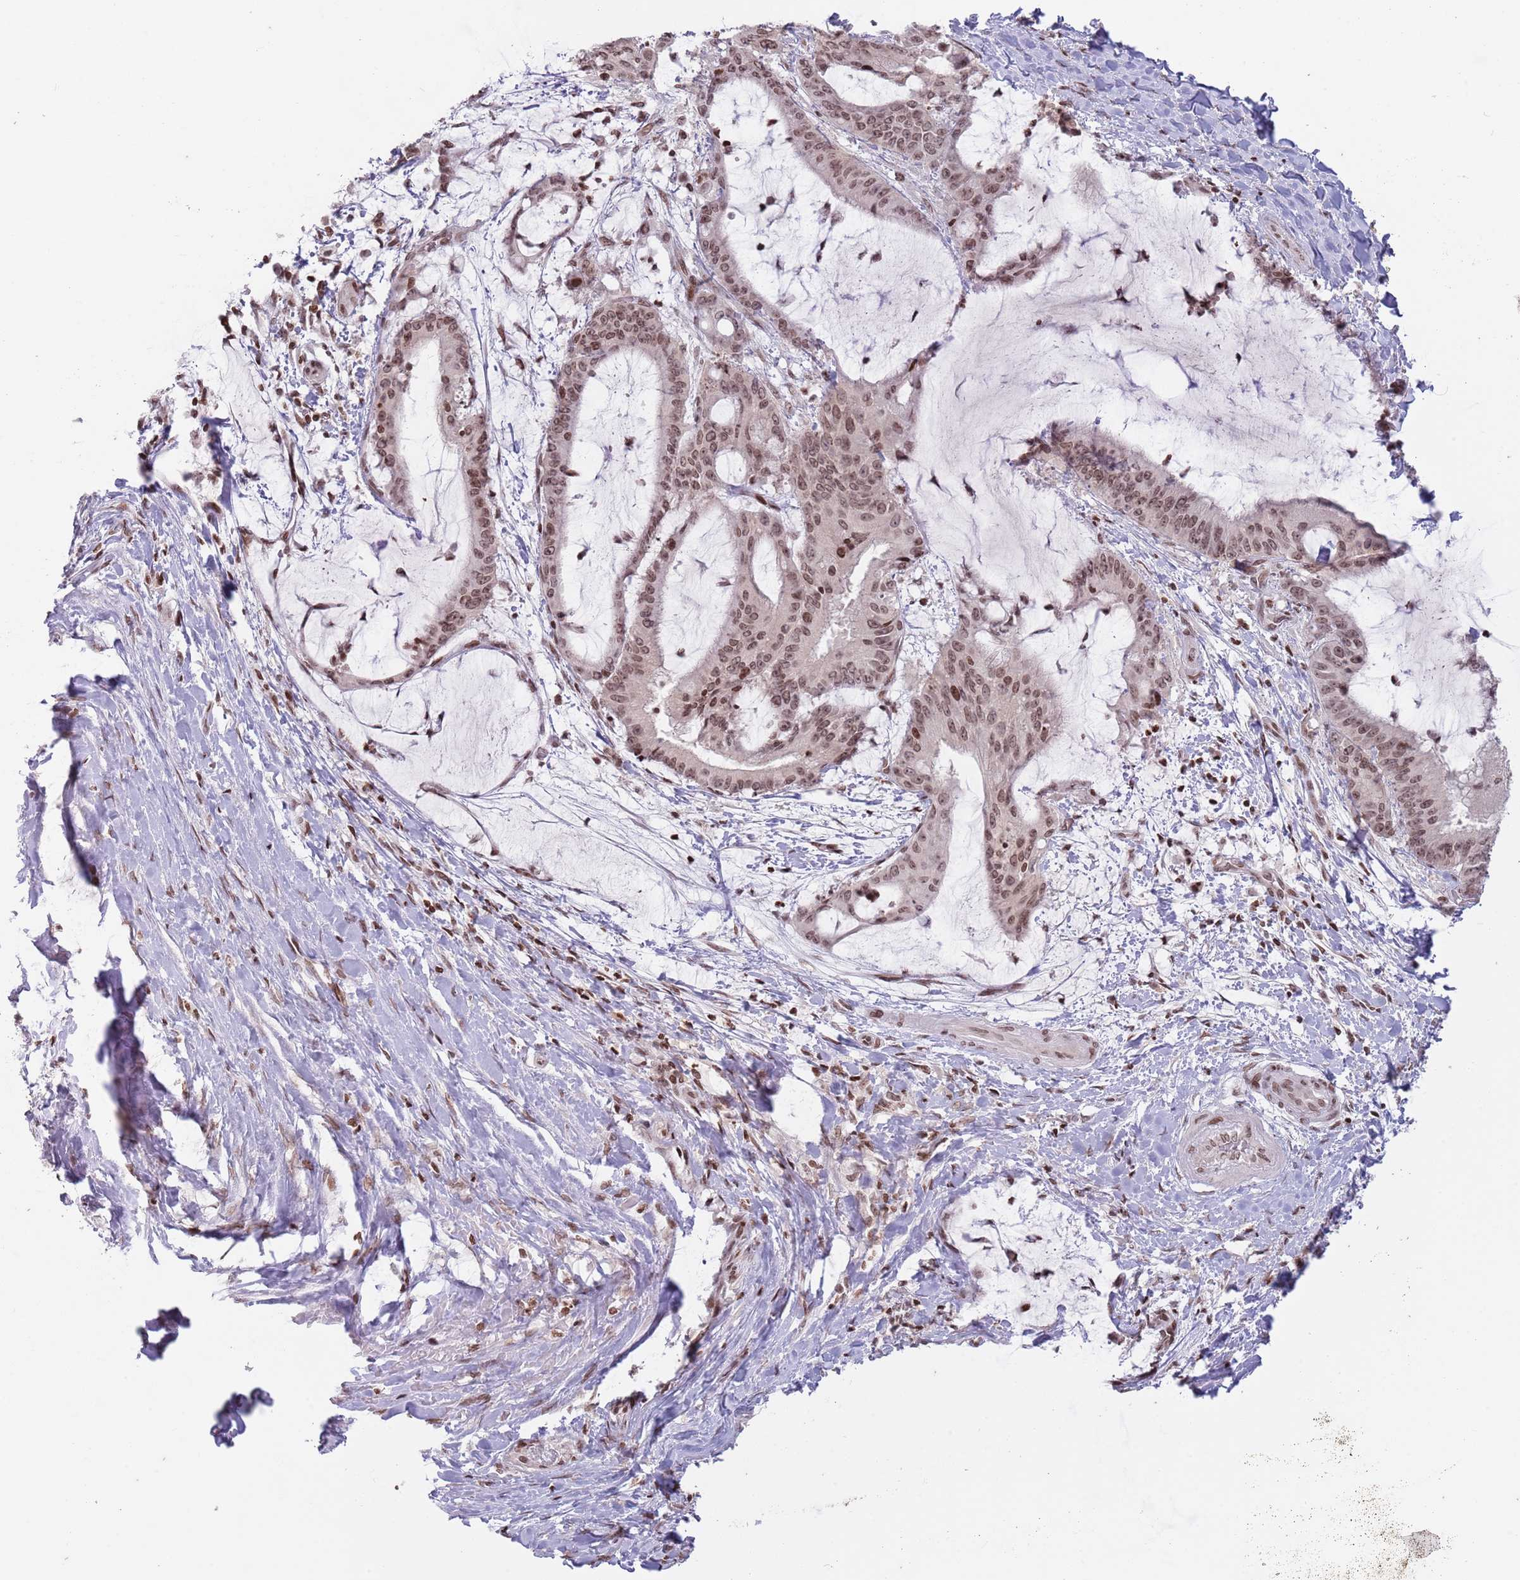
{"staining": {"intensity": "moderate", "quantity": ">75%", "location": "nuclear"}, "tissue": "liver cancer", "cell_type": "Tumor cells", "image_type": "cancer", "snomed": [{"axis": "morphology", "description": "Normal tissue, NOS"}, {"axis": "morphology", "description": "Cholangiocarcinoma"}, {"axis": "topography", "description": "Liver"}, {"axis": "topography", "description": "Peripheral nerve tissue"}], "caption": "IHC photomicrograph of neoplastic tissue: liver cancer stained using IHC reveals medium levels of moderate protein expression localized specifically in the nuclear of tumor cells, appearing as a nuclear brown color.", "gene": "SH3RF3", "patient": {"sex": "female", "age": 73}}